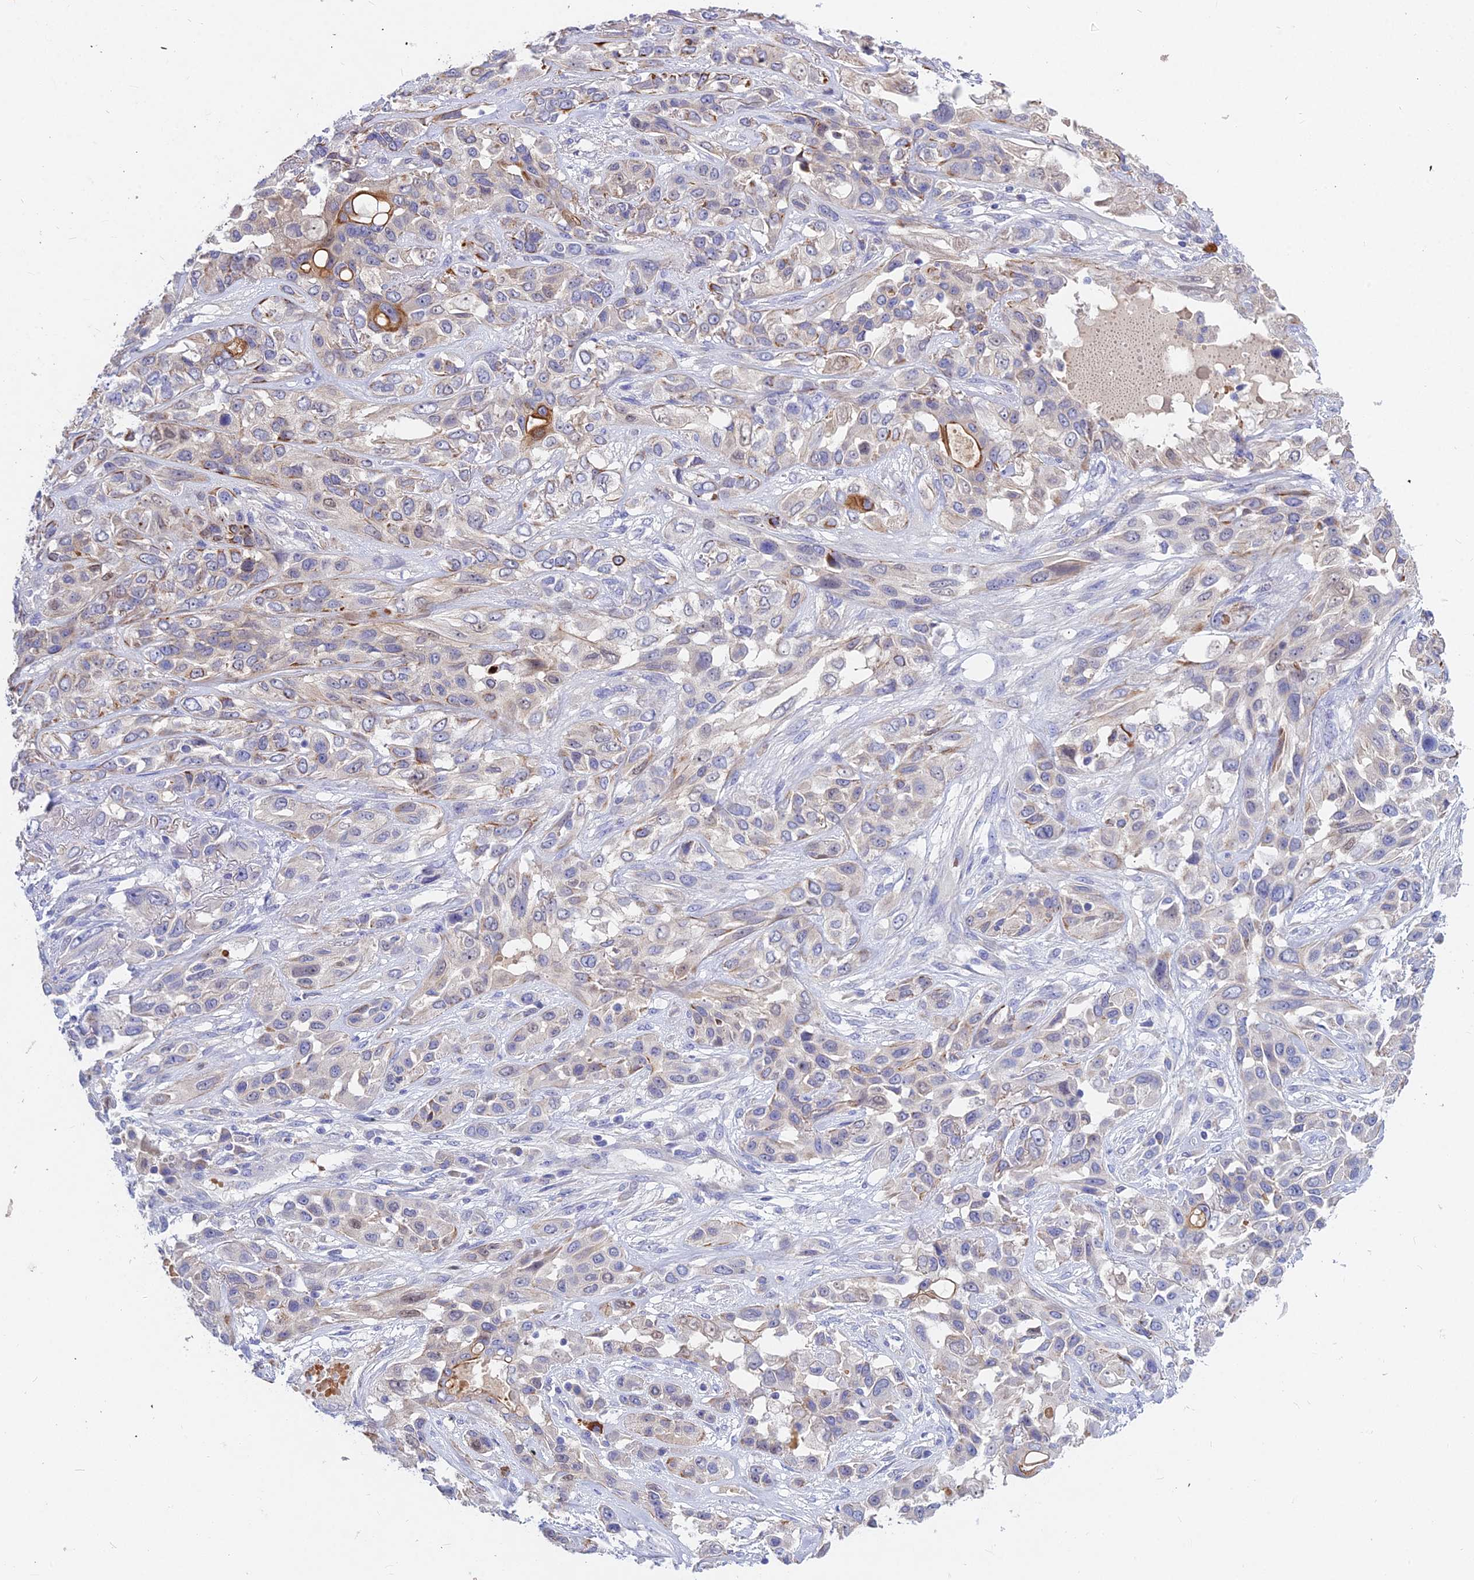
{"staining": {"intensity": "moderate", "quantity": "<25%", "location": "cytoplasmic/membranous"}, "tissue": "lung cancer", "cell_type": "Tumor cells", "image_type": "cancer", "snomed": [{"axis": "morphology", "description": "Squamous cell carcinoma, NOS"}, {"axis": "topography", "description": "Lung"}], "caption": "Immunohistochemical staining of lung cancer reveals moderate cytoplasmic/membranous protein expression in approximately <25% of tumor cells.", "gene": "DMRTA1", "patient": {"sex": "female", "age": 70}}